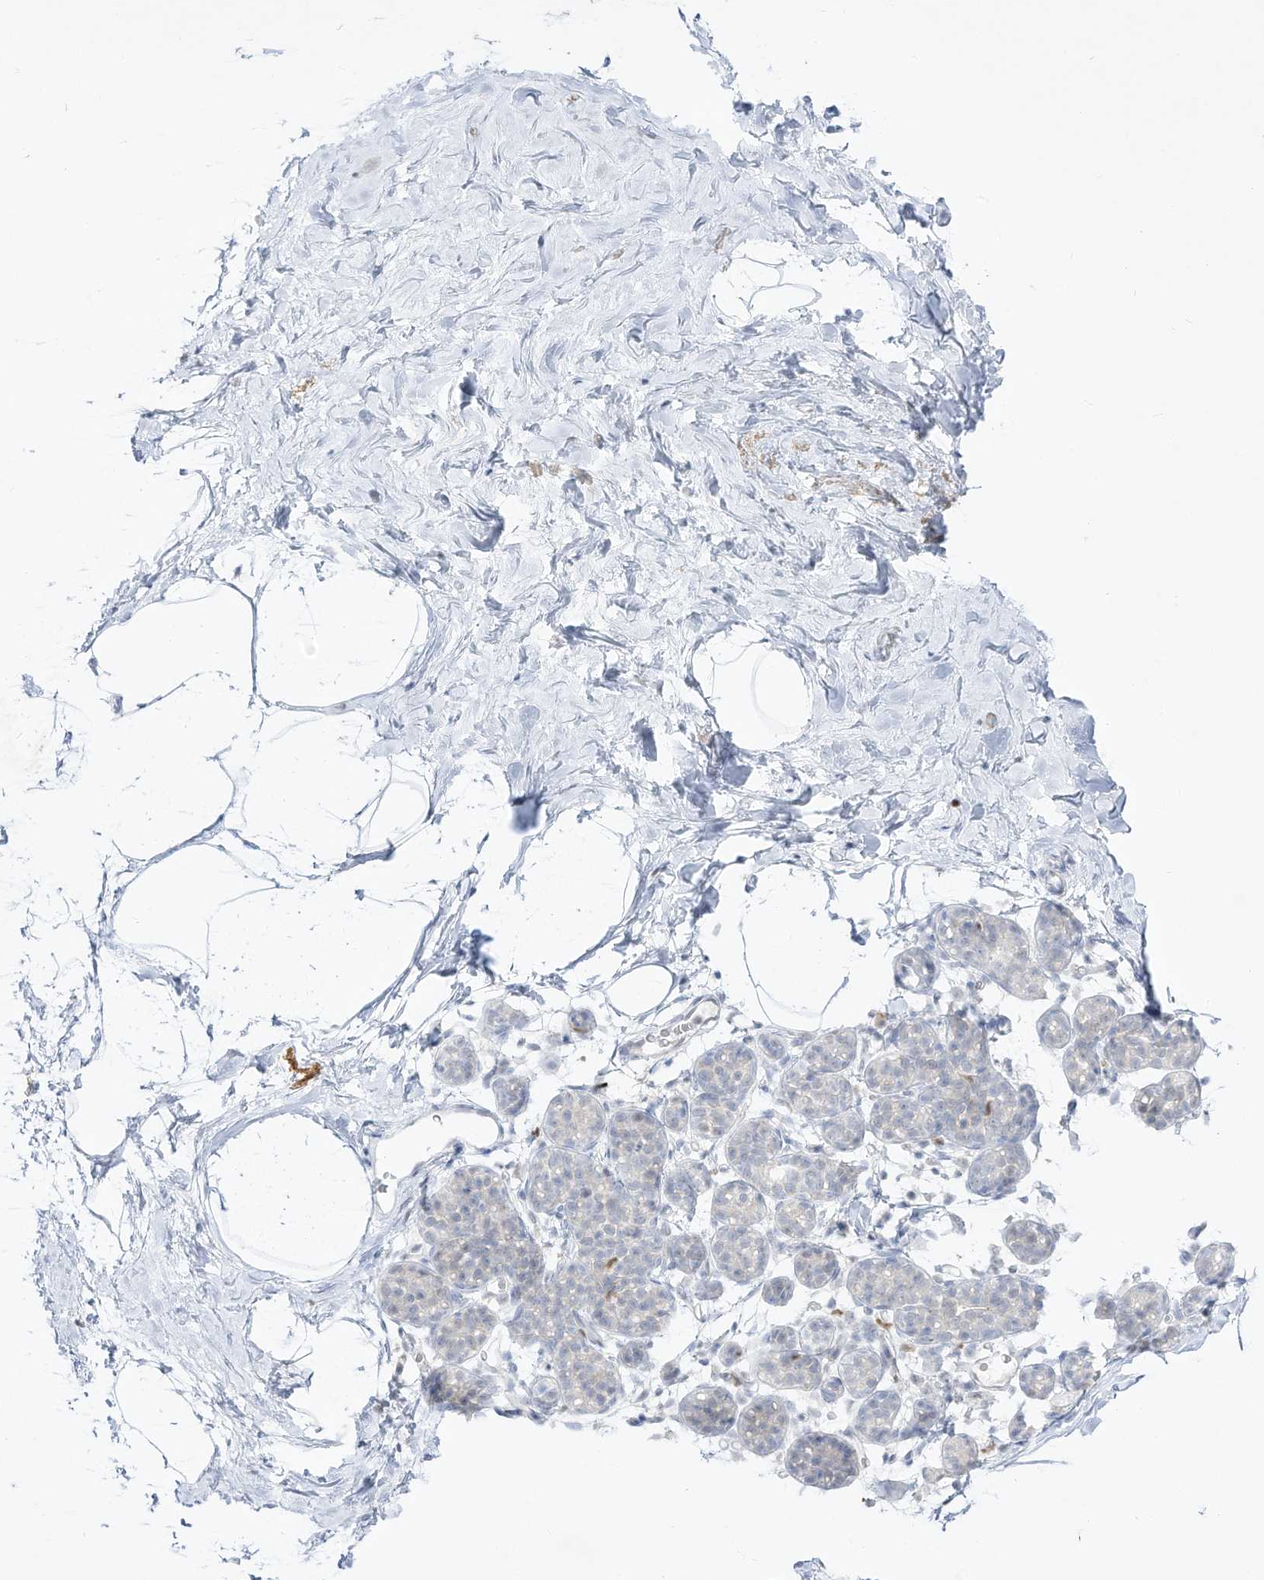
{"staining": {"intensity": "negative", "quantity": "none", "location": "none"}, "tissue": "breast", "cell_type": "Adipocytes", "image_type": "normal", "snomed": [{"axis": "morphology", "description": "Normal tissue, NOS"}, {"axis": "topography", "description": "Breast"}], "caption": "High power microscopy micrograph of an IHC photomicrograph of unremarkable breast, revealing no significant expression in adipocytes. (DAB IHC with hematoxylin counter stain).", "gene": "DMKN", "patient": {"sex": "female", "age": 62}}